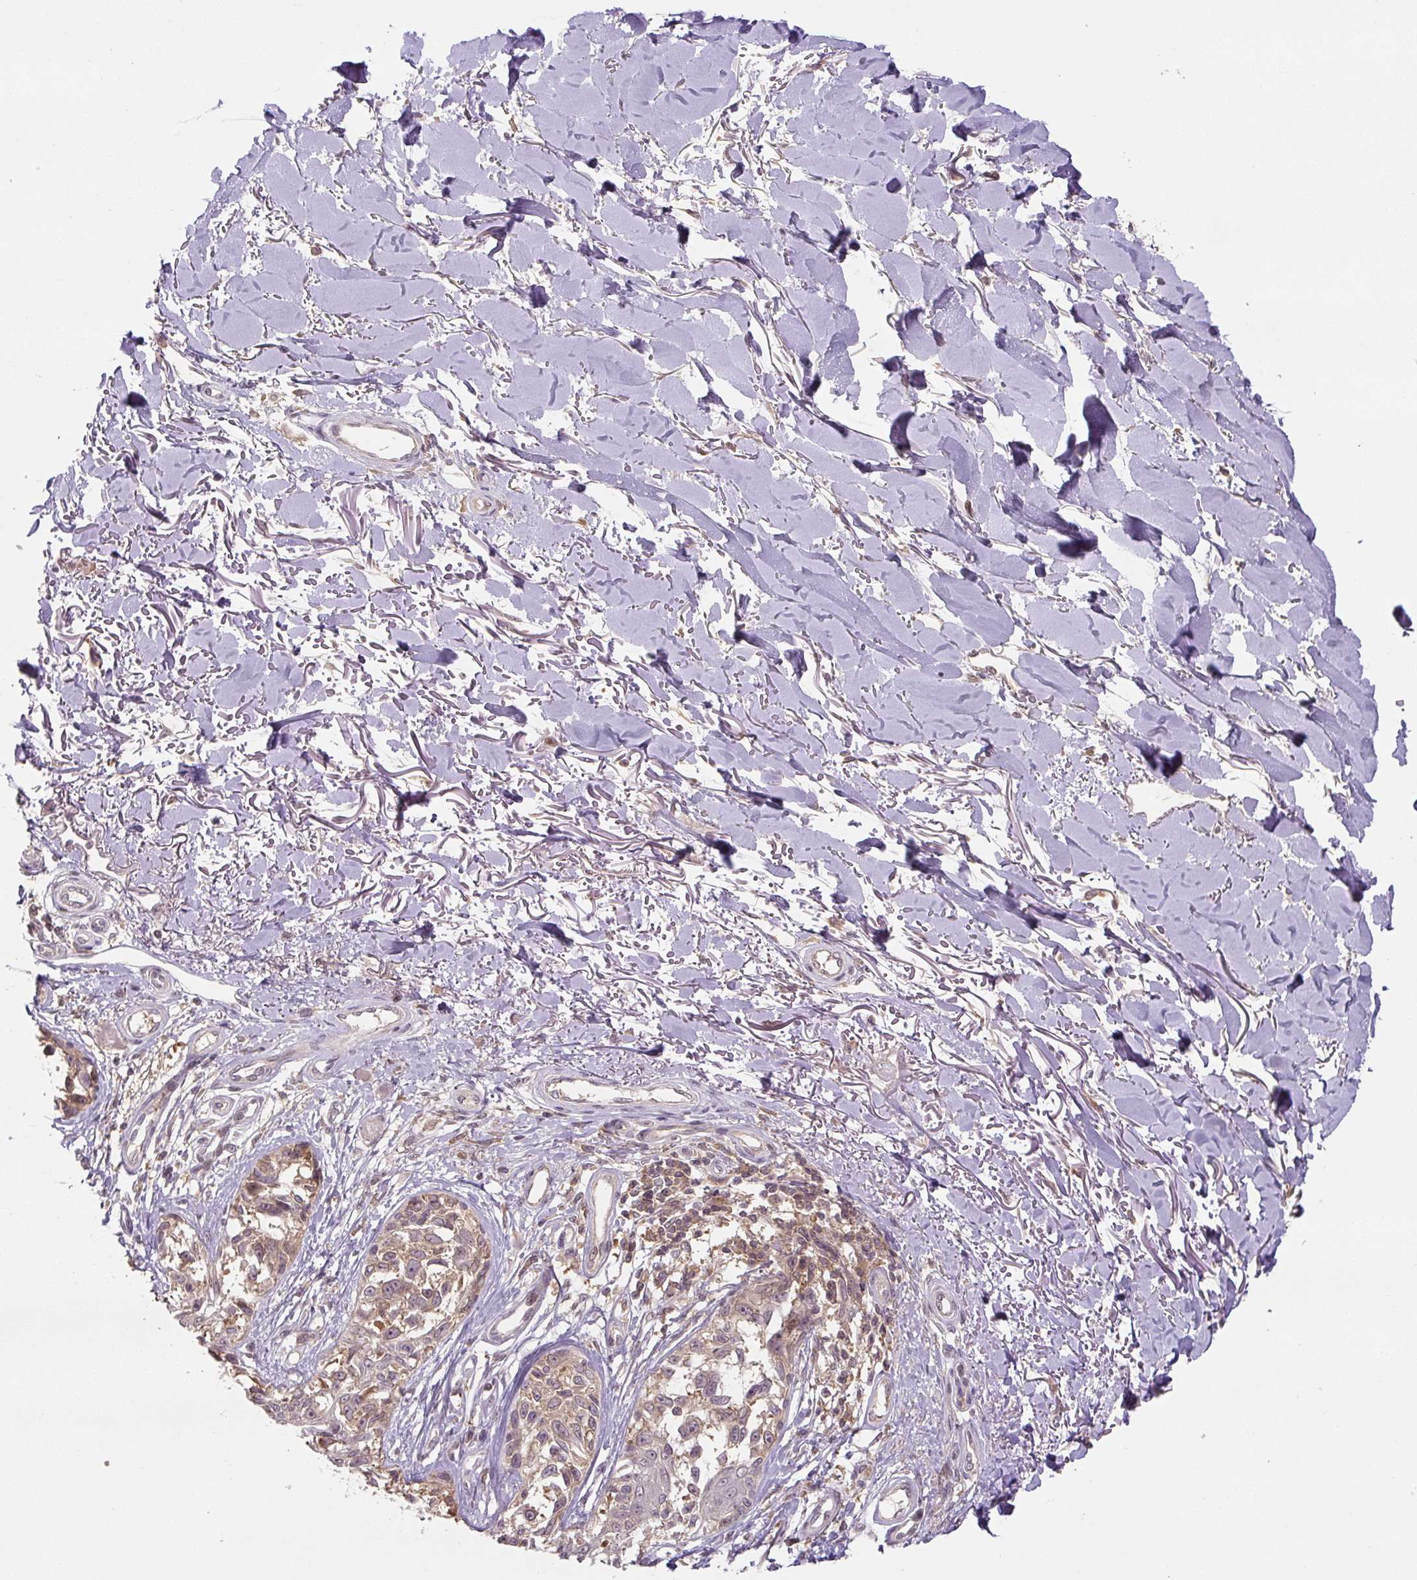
{"staining": {"intensity": "moderate", "quantity": ">75%", "location": "cytoplasmic/membranous"}, "tissue": "melanoma", "cell_type": "Tumor cells", "image_type": "cancer", "snomed": [{"axis": "morphology", "description": "Malignant melanoma, NOS"}, {"axis": "topography", "description": "Skin"}], "caption": "Malignant melanoma stained for a protein exhibits moderate cytoplasmic/membranous positivity in tumor cells. (DAB = brown stain, brightfield microscopy at high magnification).", "gene": "C2orf73", "patient": {"sex": "male", "age": 73}}